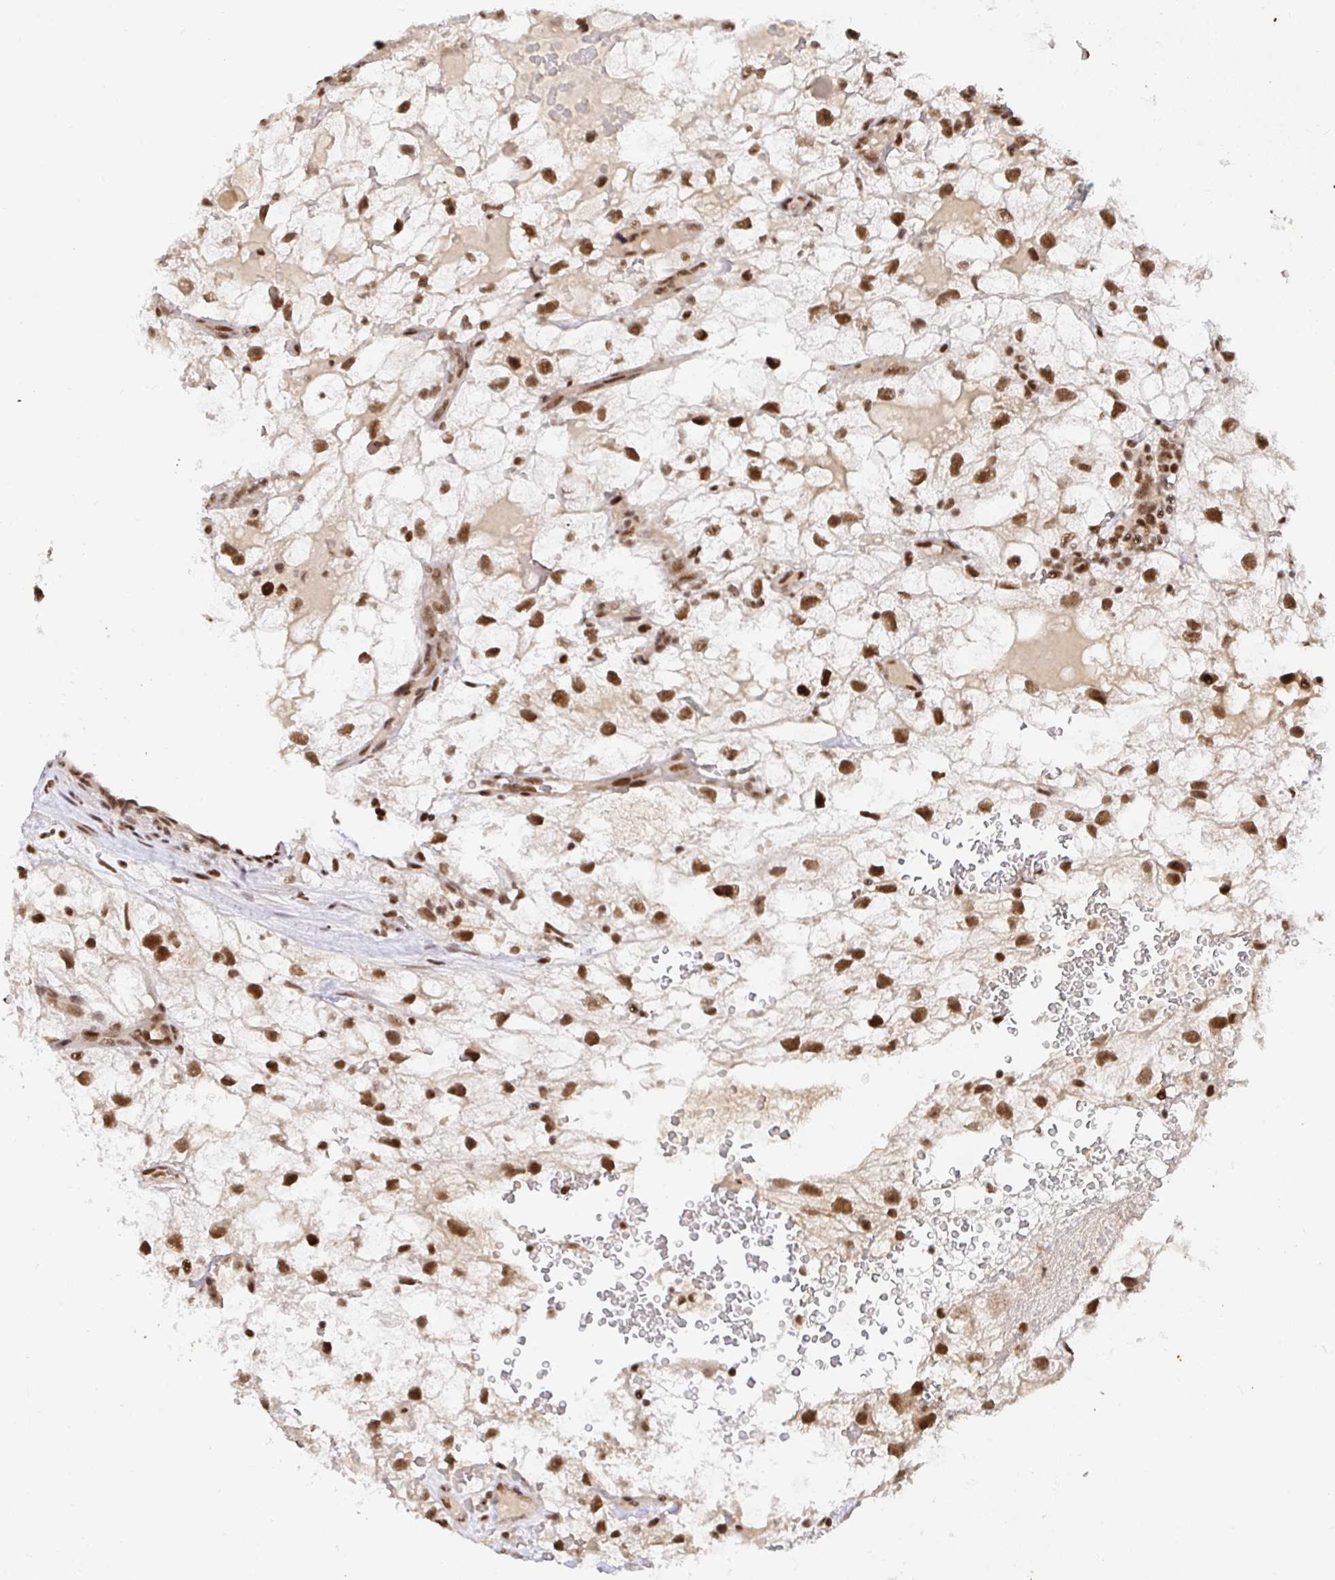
{"staining": {"intensity": "moderate", "quantity": ">75%", "location": "nuclear"}, "tissue": "renal cancer", "cell_type": "Tumor cells", "image_type": "cancer", "snomed": [{"axis": "morphology", "description": "Adenocarcinoma, NOS"}, {"axis": "topography", "description": "Kidney"}], "caption": "Moderate nuclear protein expression is appreciated in approximately >75% of tumor cells in renal cancer.", "gene": "USF1", "patient": {"sex": "male", "age": 59}}